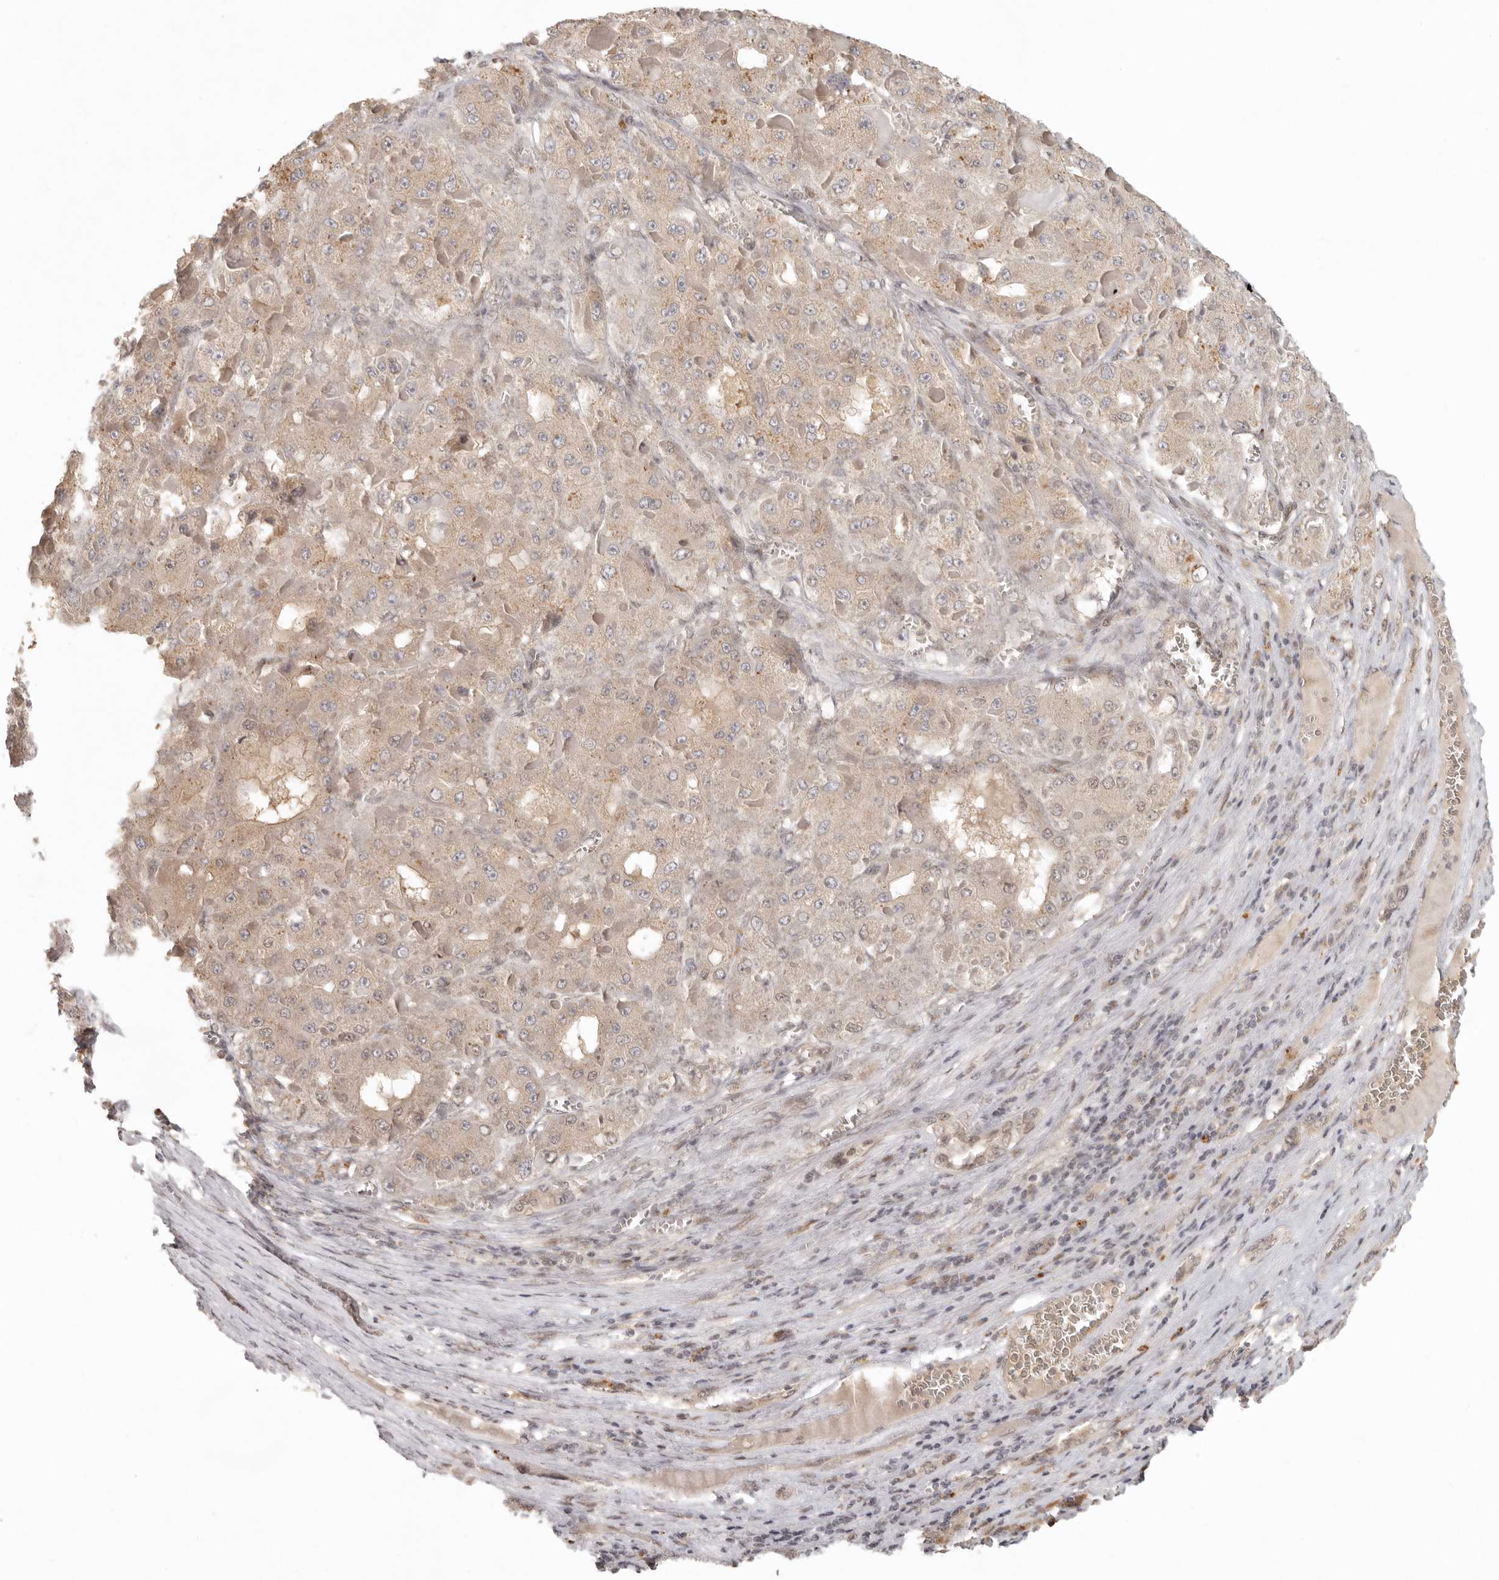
{"staining": {"intensity": "weak", "quantity": "25%-75%", "location": "cytoplasmic/membranous"}, "tissue": "liver cancer", "cell_type": "Tumor cells", "image_type": "cancer", "snomed": [{"axis": "morphology", "description": "Carcinoma, Hepatocellular, NOS"}, {"axis": "topography", "description": "Liver"}], "caption": "Tumor cells reveal low levels of weak cytoplasmic/membranous expression in approximately 25%-75% of cells in hepatocellular carcinoma (liver).", "gene": "LRRC75A", "patient": {"sex": "female", "age": 73}}